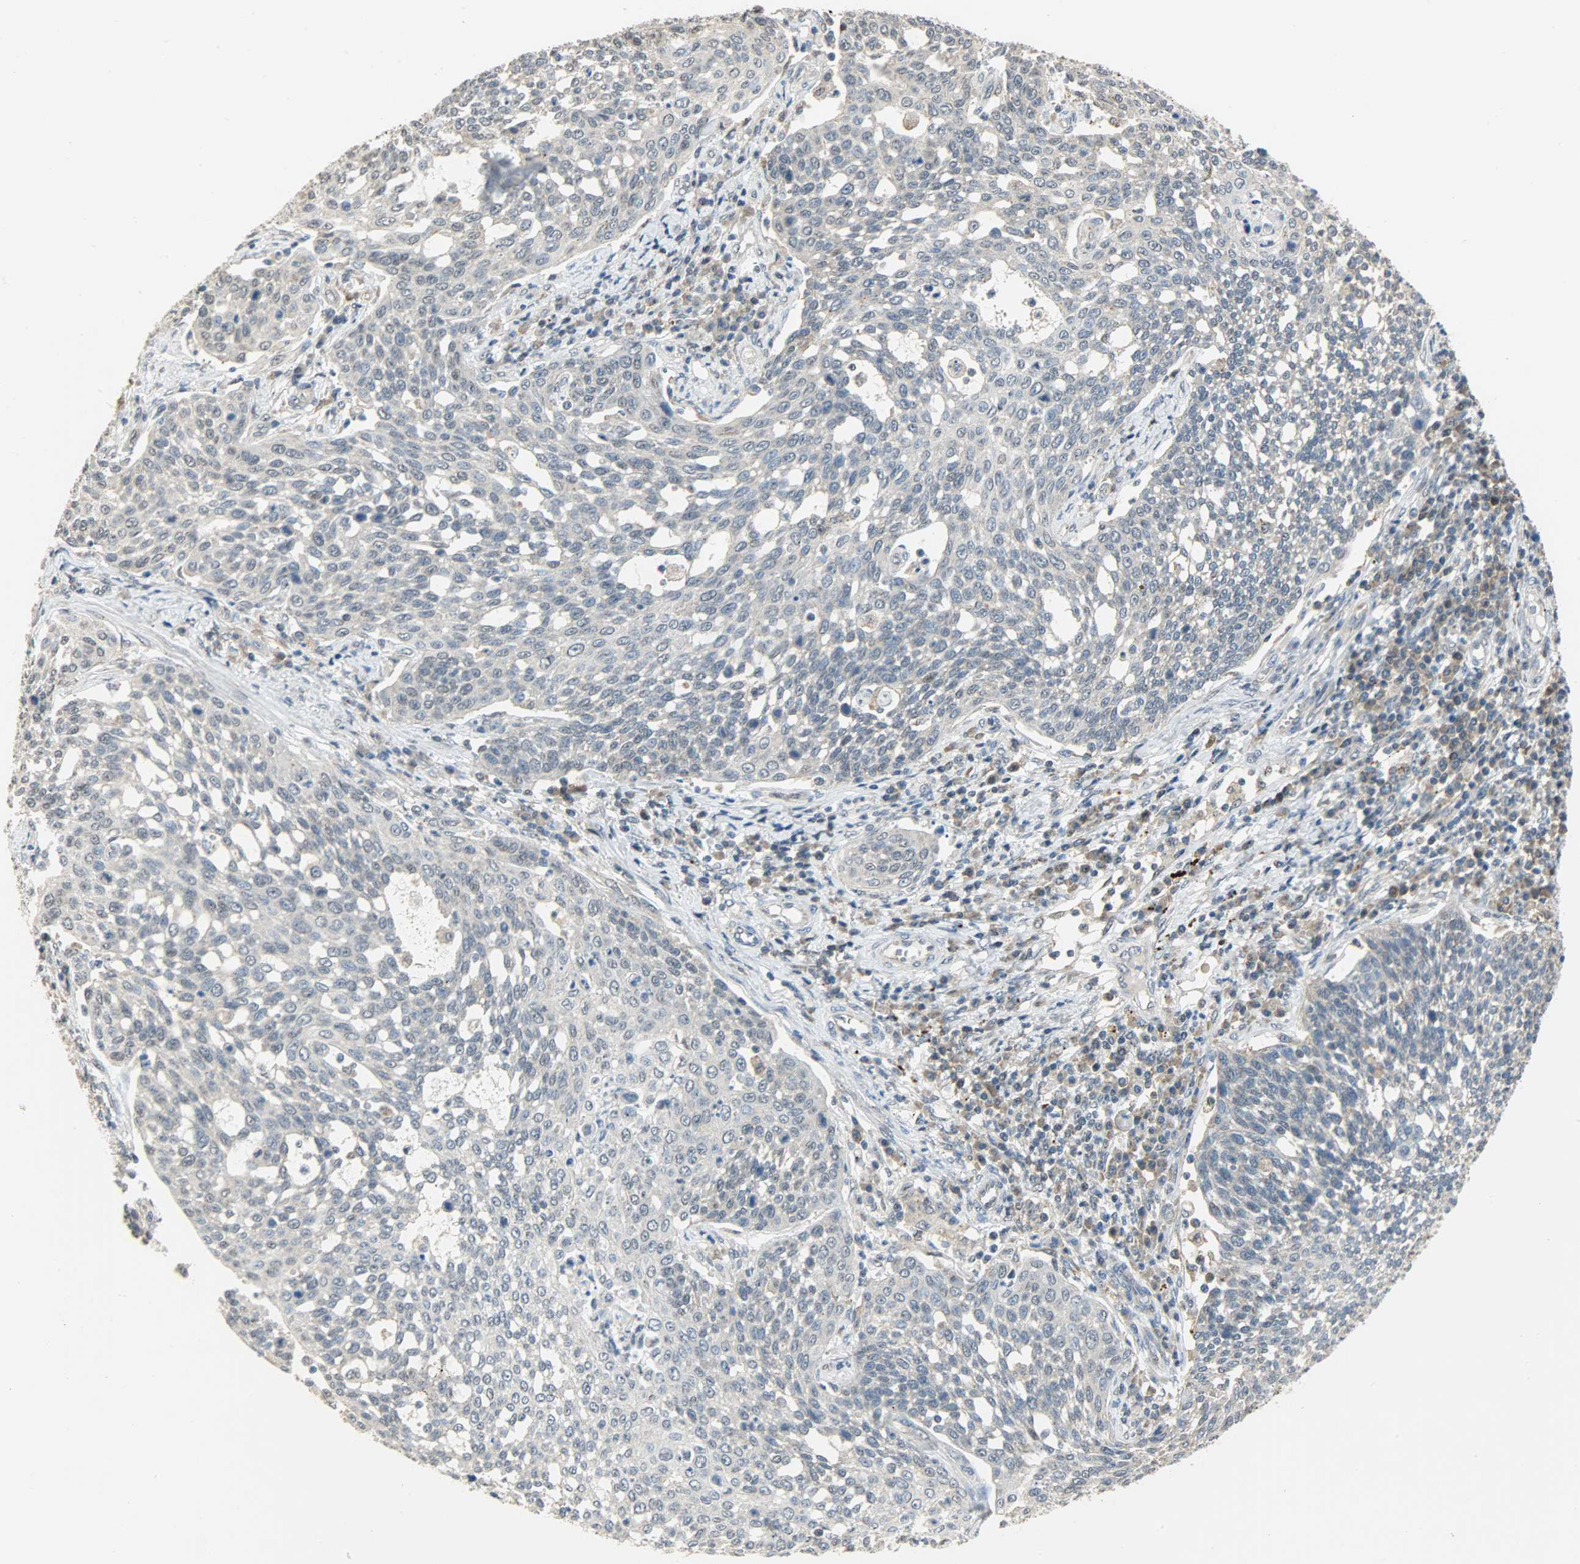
{"staining": {"intensity": "negative", "quantity": "none", "location": "none"}, "tissue": "cervical cancer", "cell_type": "Tumor cells", "image_type": "cancer", "snomed": [{"axis": "morphology", "description": "Squamous cell carcinoma, NOS"}, {"axis": "topography", "description": "Cervix"}], "caption": "Protein analysis of cervical squamous cell carcinoma displays no significant staining in tumor cells.", "gene": "GIT2", "patient": {"sex": "female", "age": 34}}